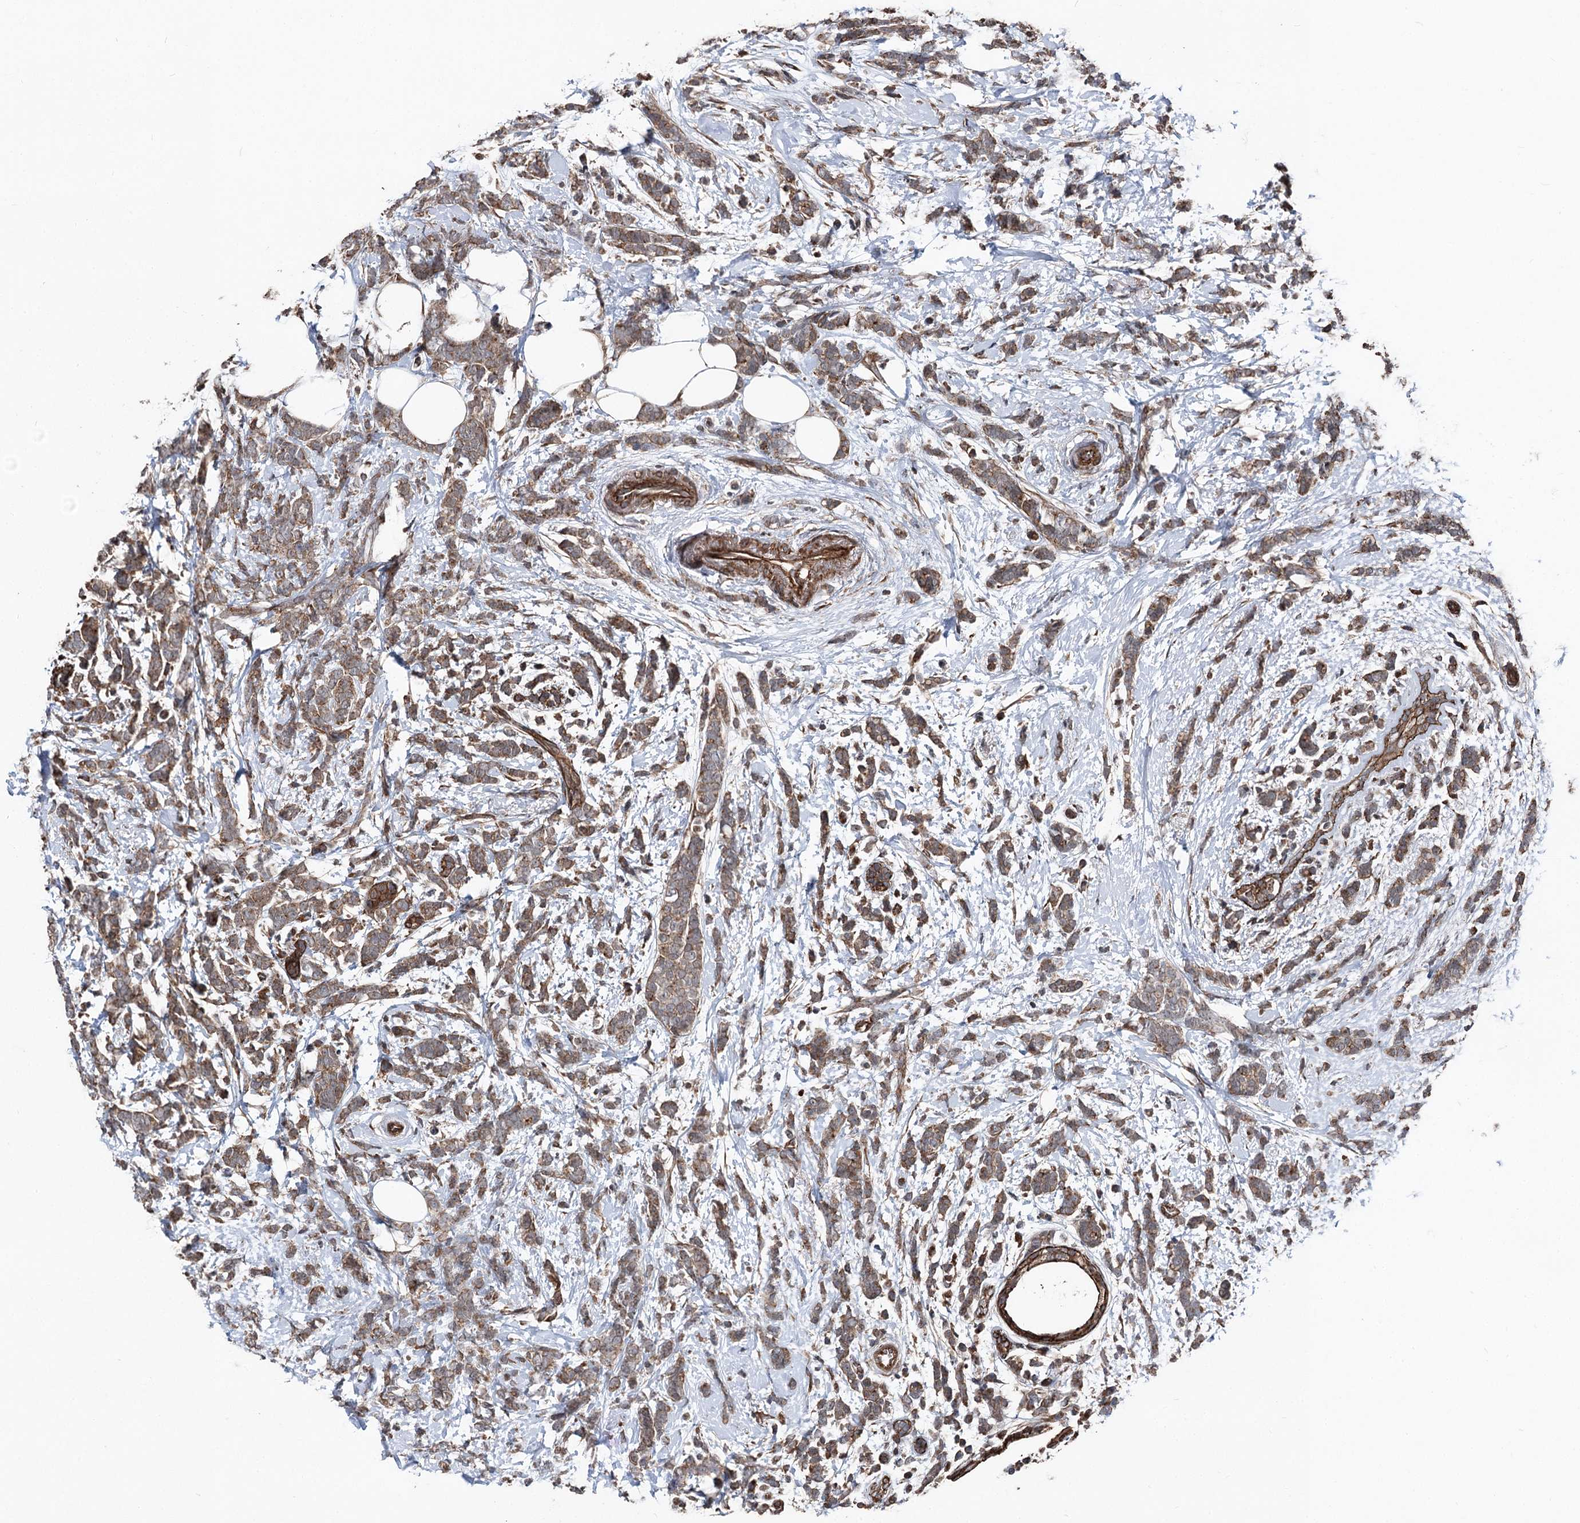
{"staining": {"intensity": "moderate", "quantity": ">75%", "location": "cytoplasmic/membranous"}, "tissue": "breast cancer", "cell_type": "Tumor cells", "image_type": "cancer", "snomed": [{"axis": "morphology", "description": "Lobular carcinoma"}, {"axis": "topography", "description": "Breast"}], "caption": "DAB immunohistochemical staining of human breast lobular carcinoma reveals moderate cytoplasmic/membranous protein positivity in about >75% of tumor cells.", "gene": "ITFG2", "patient": {"sex": "female", "age": 58}}